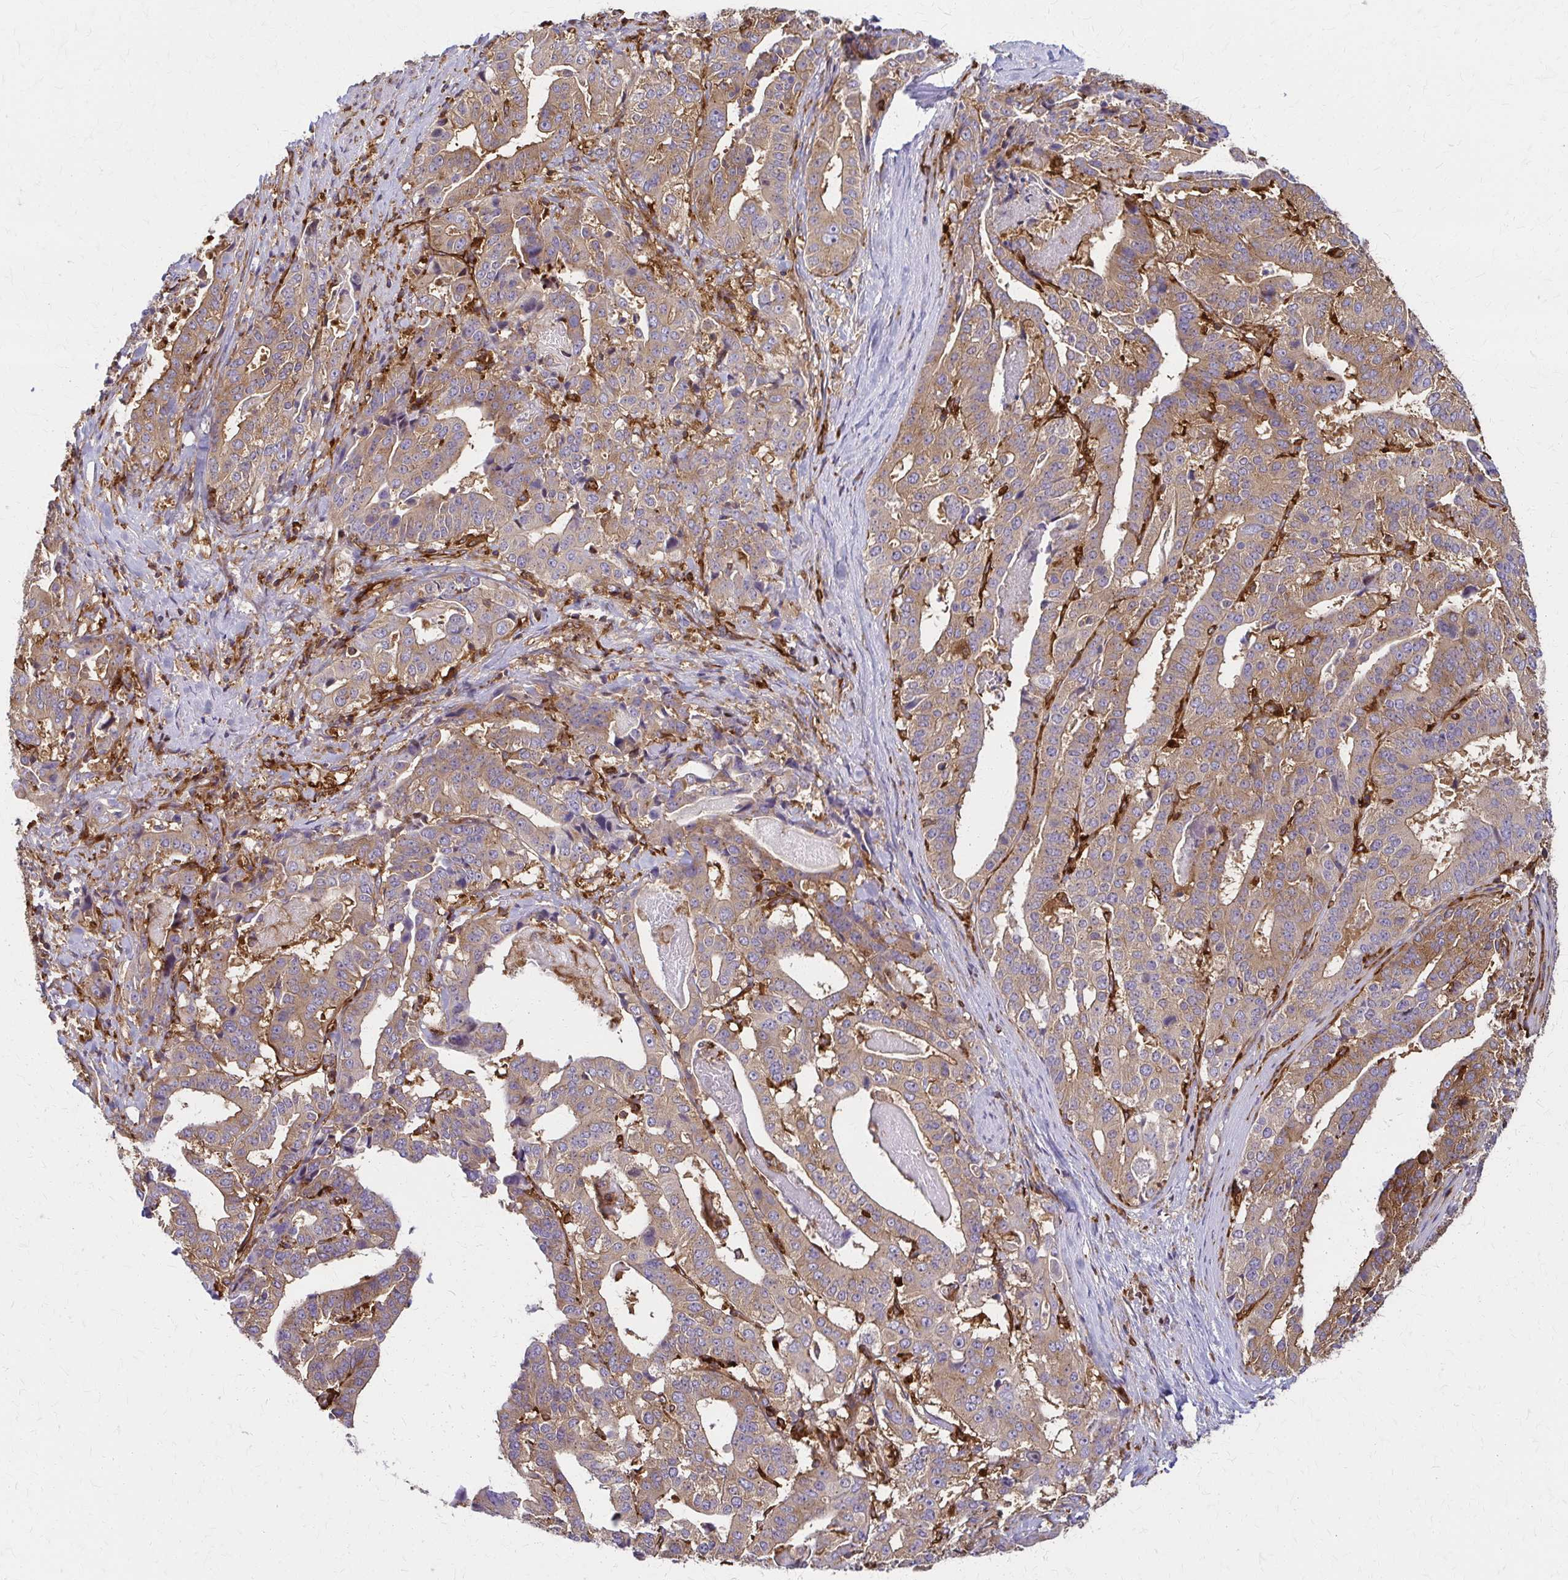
{"staining": {"intensity": "moderate", "quantity": ">75%", "location": "cytoplasmic/membranous"}, "tissue": "stomach cancer", "cell_type": "Tumor cells", "image_type": "cancer", "snomed": [{"axis": "morphology", "description": "Adenocarcinoma, NOS"}, {"axis": "topography", "description": "Stomach"}], "caption": "High-power microscopy captured an immunohistochemistry histopathology image of stomach cancer (adenocarcinoma), revealing moderate cytoplasmic/membranous positivity in about >75% of tumor cells. (DAB = brown stain, brightfield microscopy at high magnification).", "gene": "WASF2", "patient": {"sex": "male", "age": 48}}